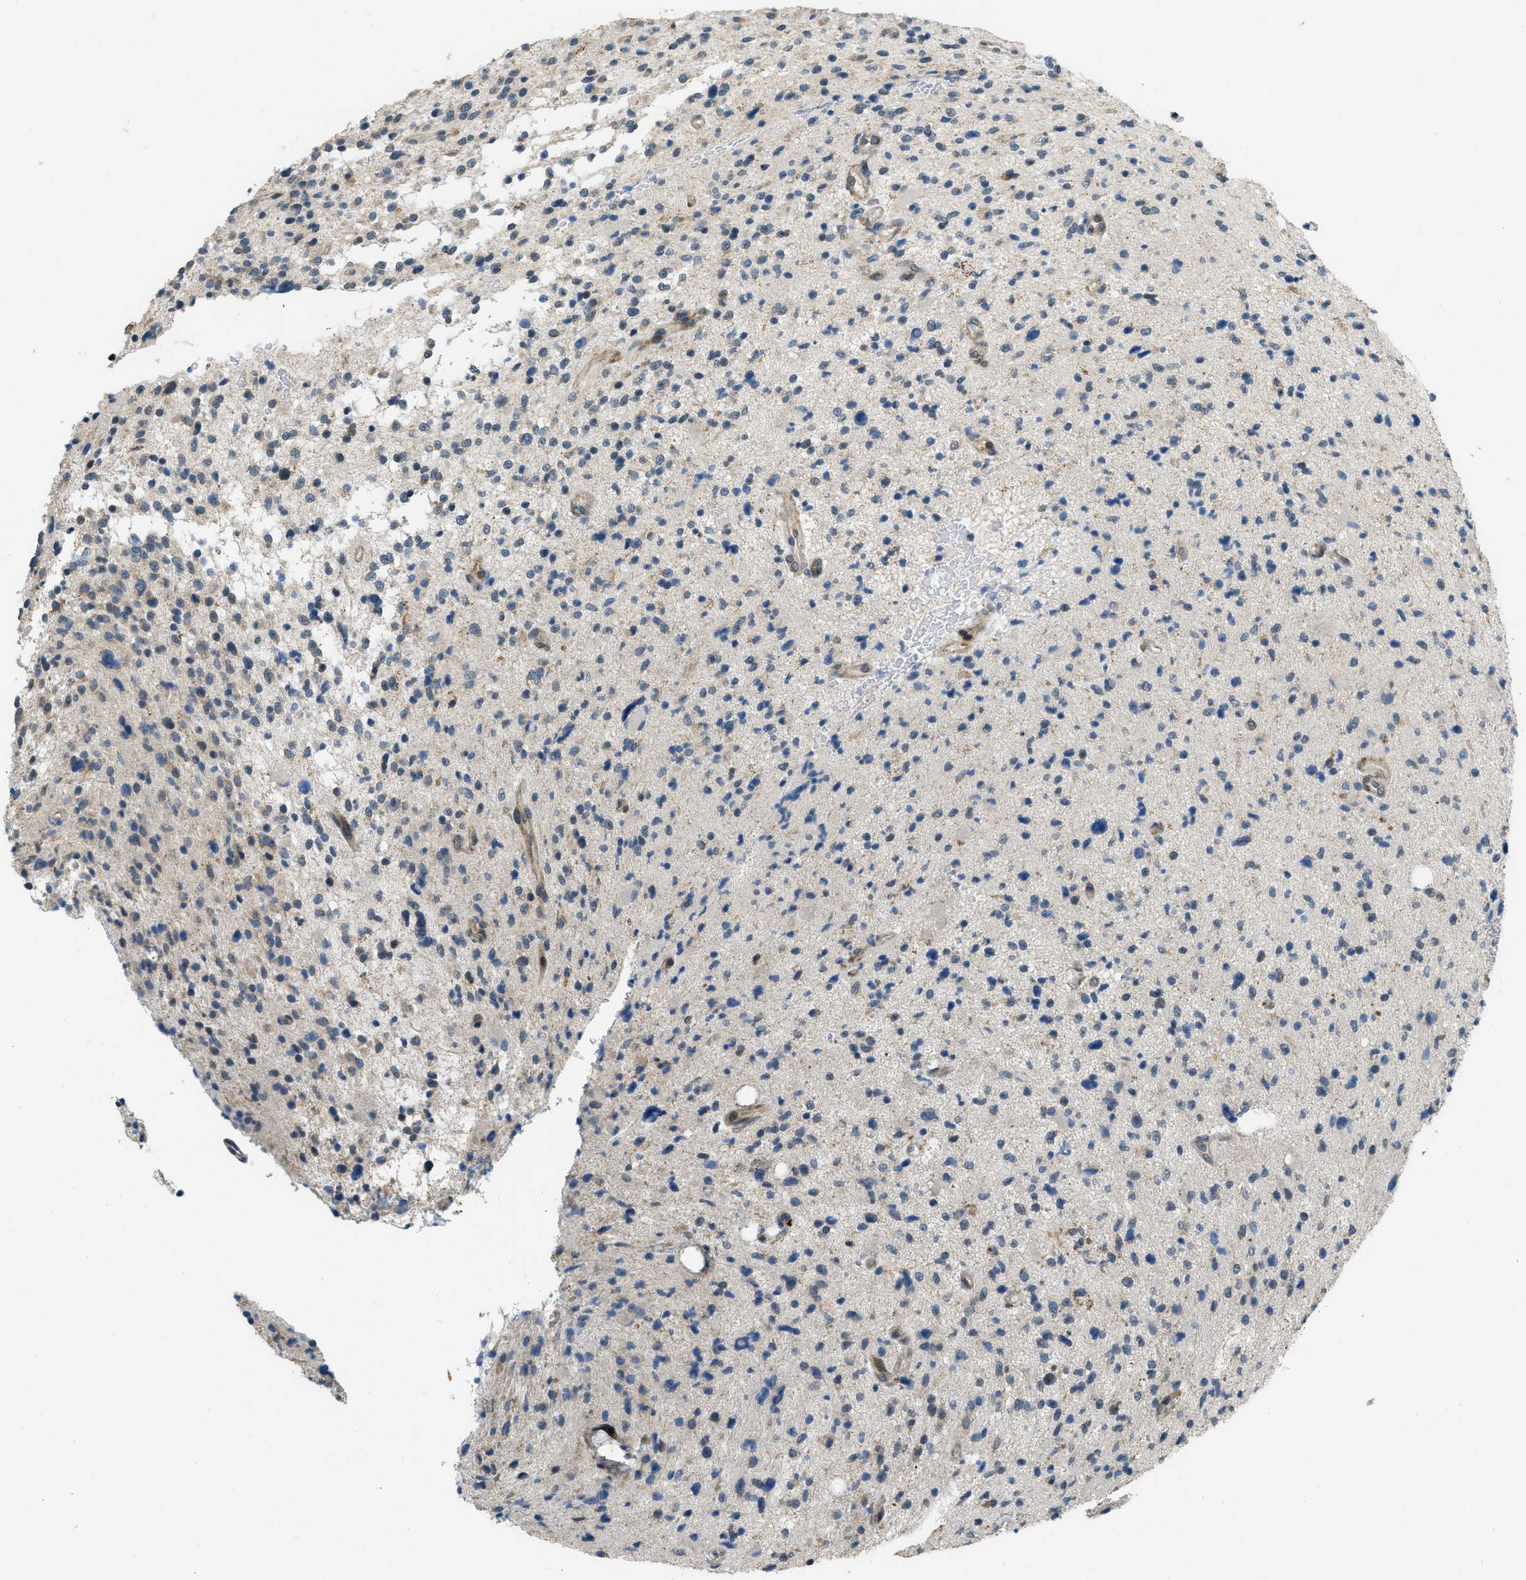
{"staining": {"intensity": "negative", "quantity": "none", "location": "none"}, "tissue": "glioma", "cell_type": "Tumor cells", "image_type": "cancer", "snomed": [{"axis": "morphology", "description": "Glioma, malignant, High grade"}, {"axis": "topography", "description": "Brain"}], "caption": "The immunohistochemistry (IHC) histopathology image has no significant positivity in tumor cells of glioma tissue.", "gene": "HERC2", "patient": {"sex": "male", "age": 48}}